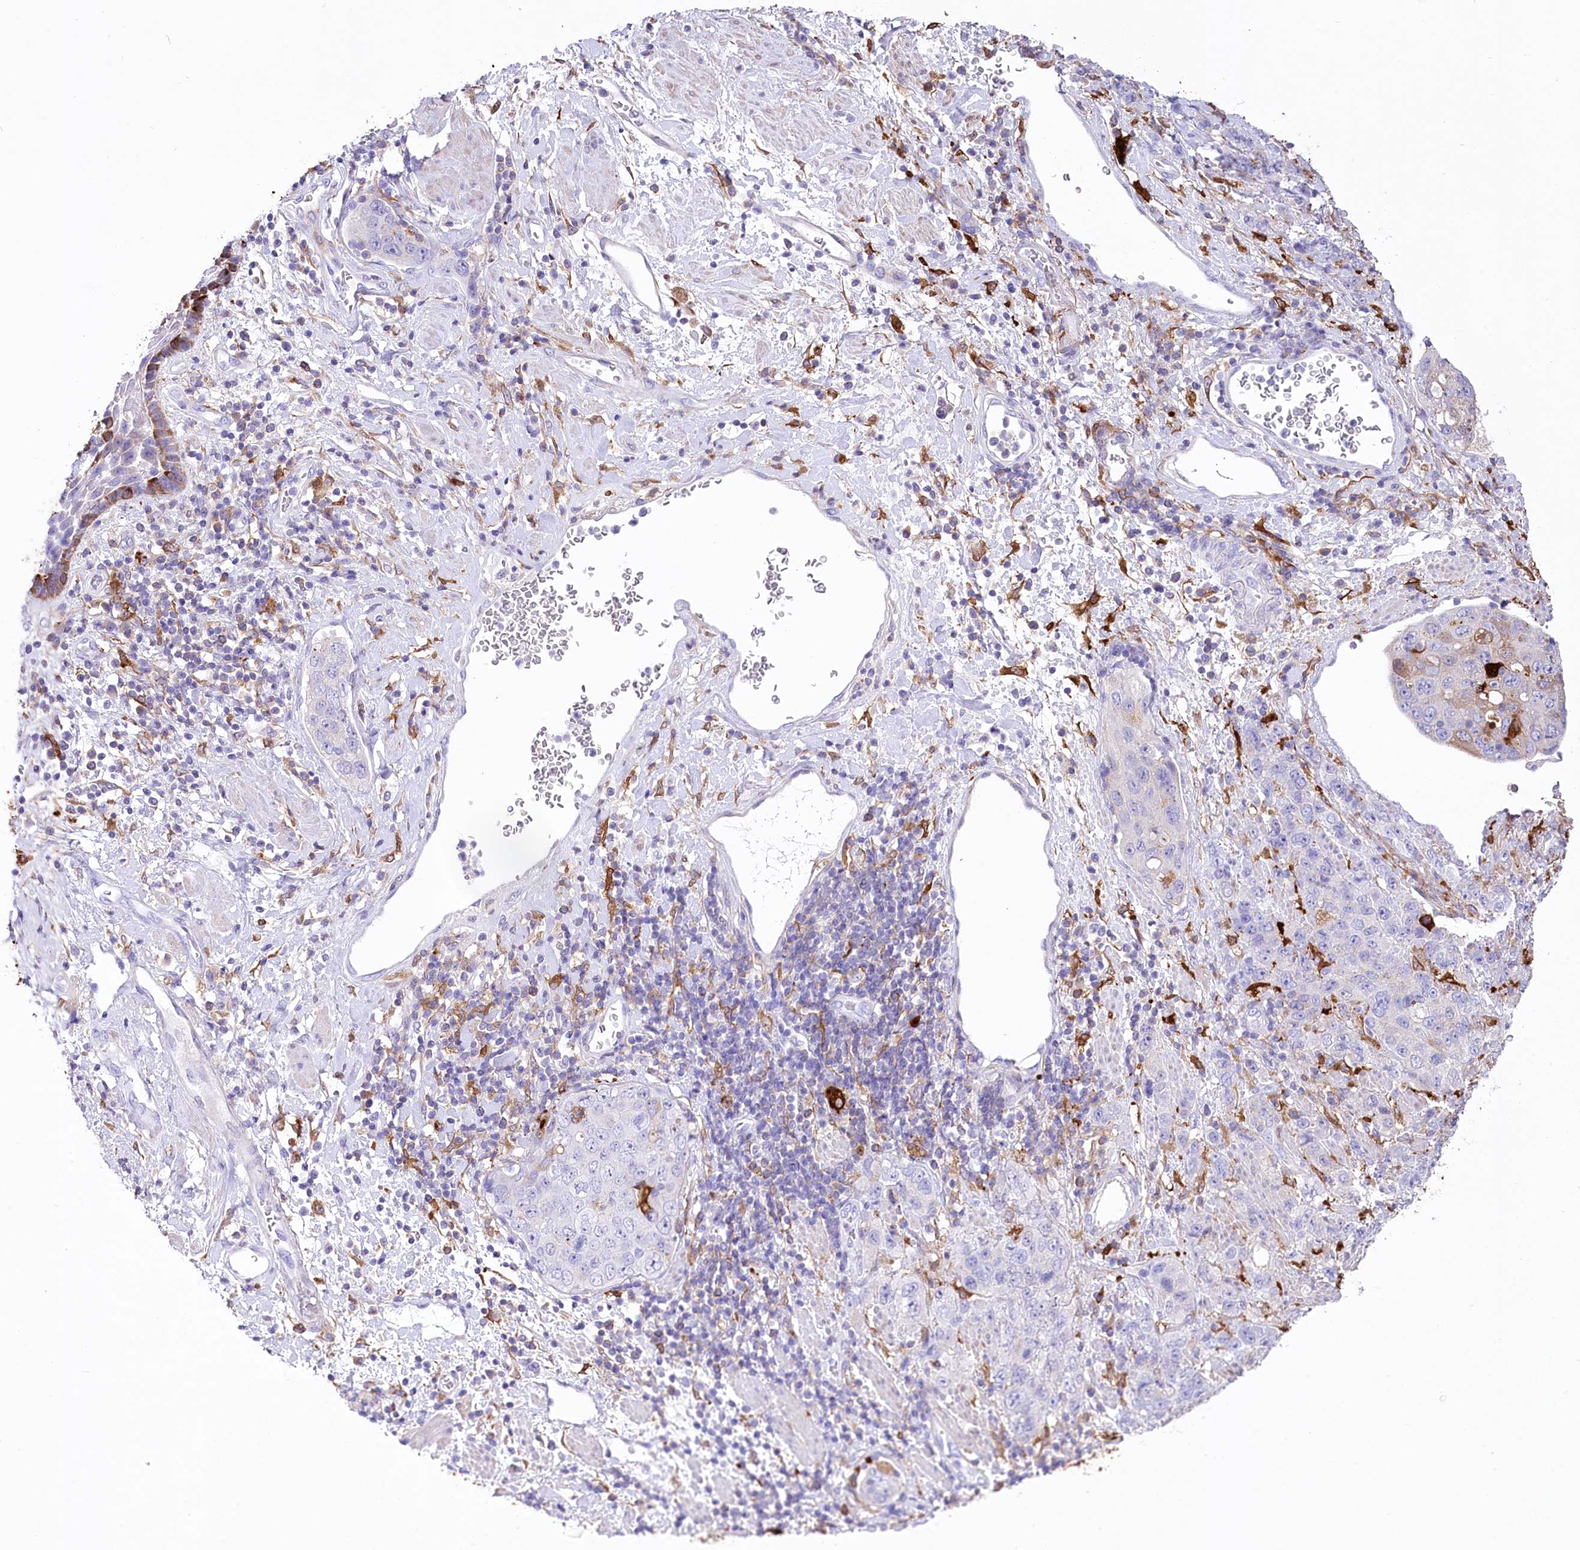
{"staining": {"intensity": "negative", "quantity": "none", "location": "none"}, "tissue": "stomach cancer", "cell_type": "Tumor cells", "image_type": "cancer", "snomed": [{"axis": "morphology", "description": "Adenocarcinoma, NOS"}, {"axis": "topography", "description": "Stomach"}], "caption": "An image of stomach cancer (adenocarcinoma) stained for a protein shows no brown staining in tumor cells. Nuclei are stained in blue.", "gene": "DNAJC19", "patient": {"sex": "male", "age": 48}}